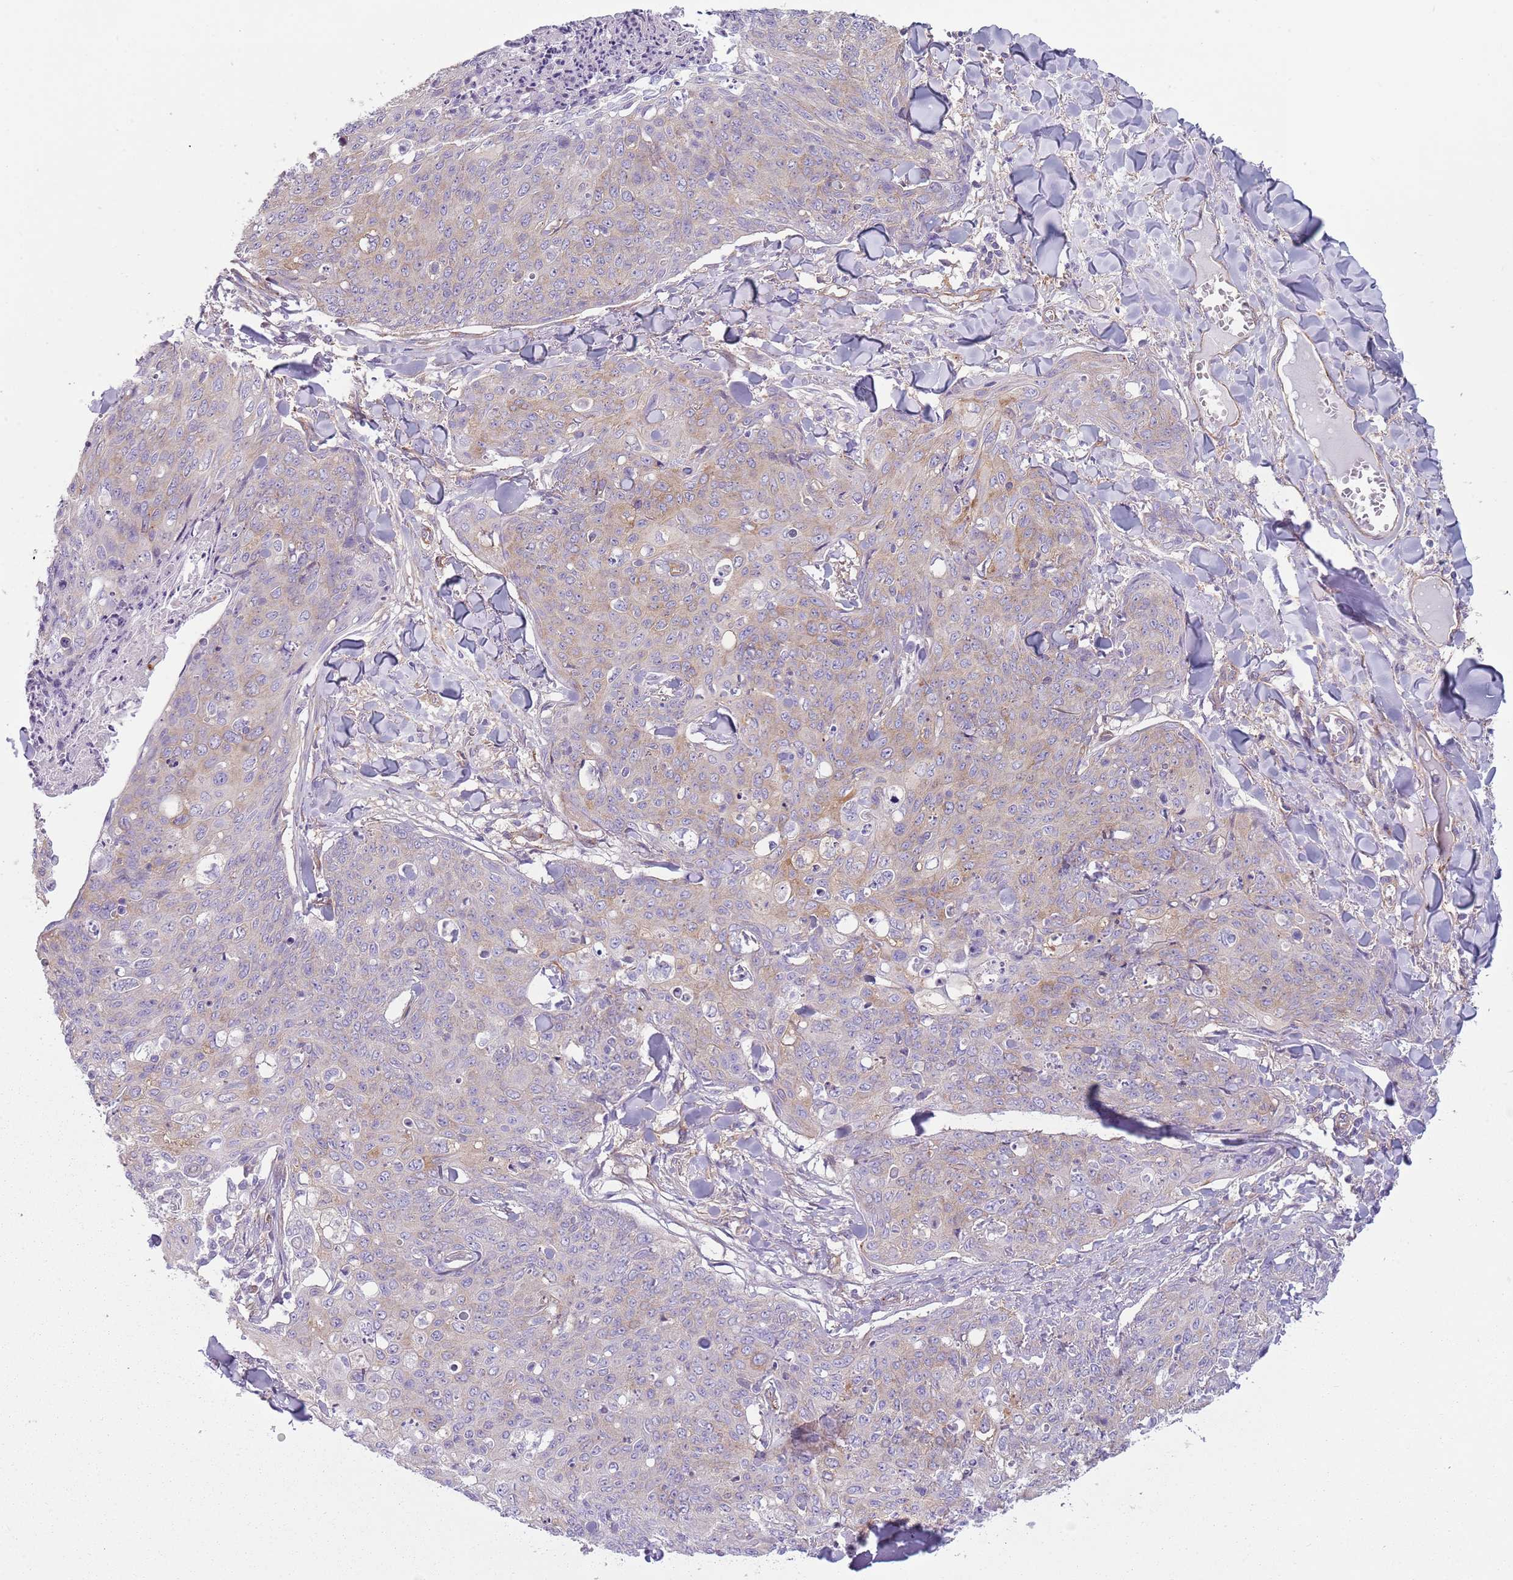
{"staining": {"intensity": "weak", "quantity": "25%-75%", "location": "cytoplasmic/membranous"}, "tissue": "skin cancer", "cell_type": "Tumor cells", "image_type": "cancer", "snomed": [{"axis": "morphology", "description": "Squamous cell carcinoma, NOS"}, {"axis": "topography", "description": "Skin"}, {"axis": "topography", "description": "Vulva"}], "caption": "This image reveals immunohistochemistry (IHC) staining of skin cancer, with low weak cytoplasmic/membranous staining in about 25%-75% of tumor cells.", "gene": "SNX1", "patient": {"sex": "female", "age": 85}}